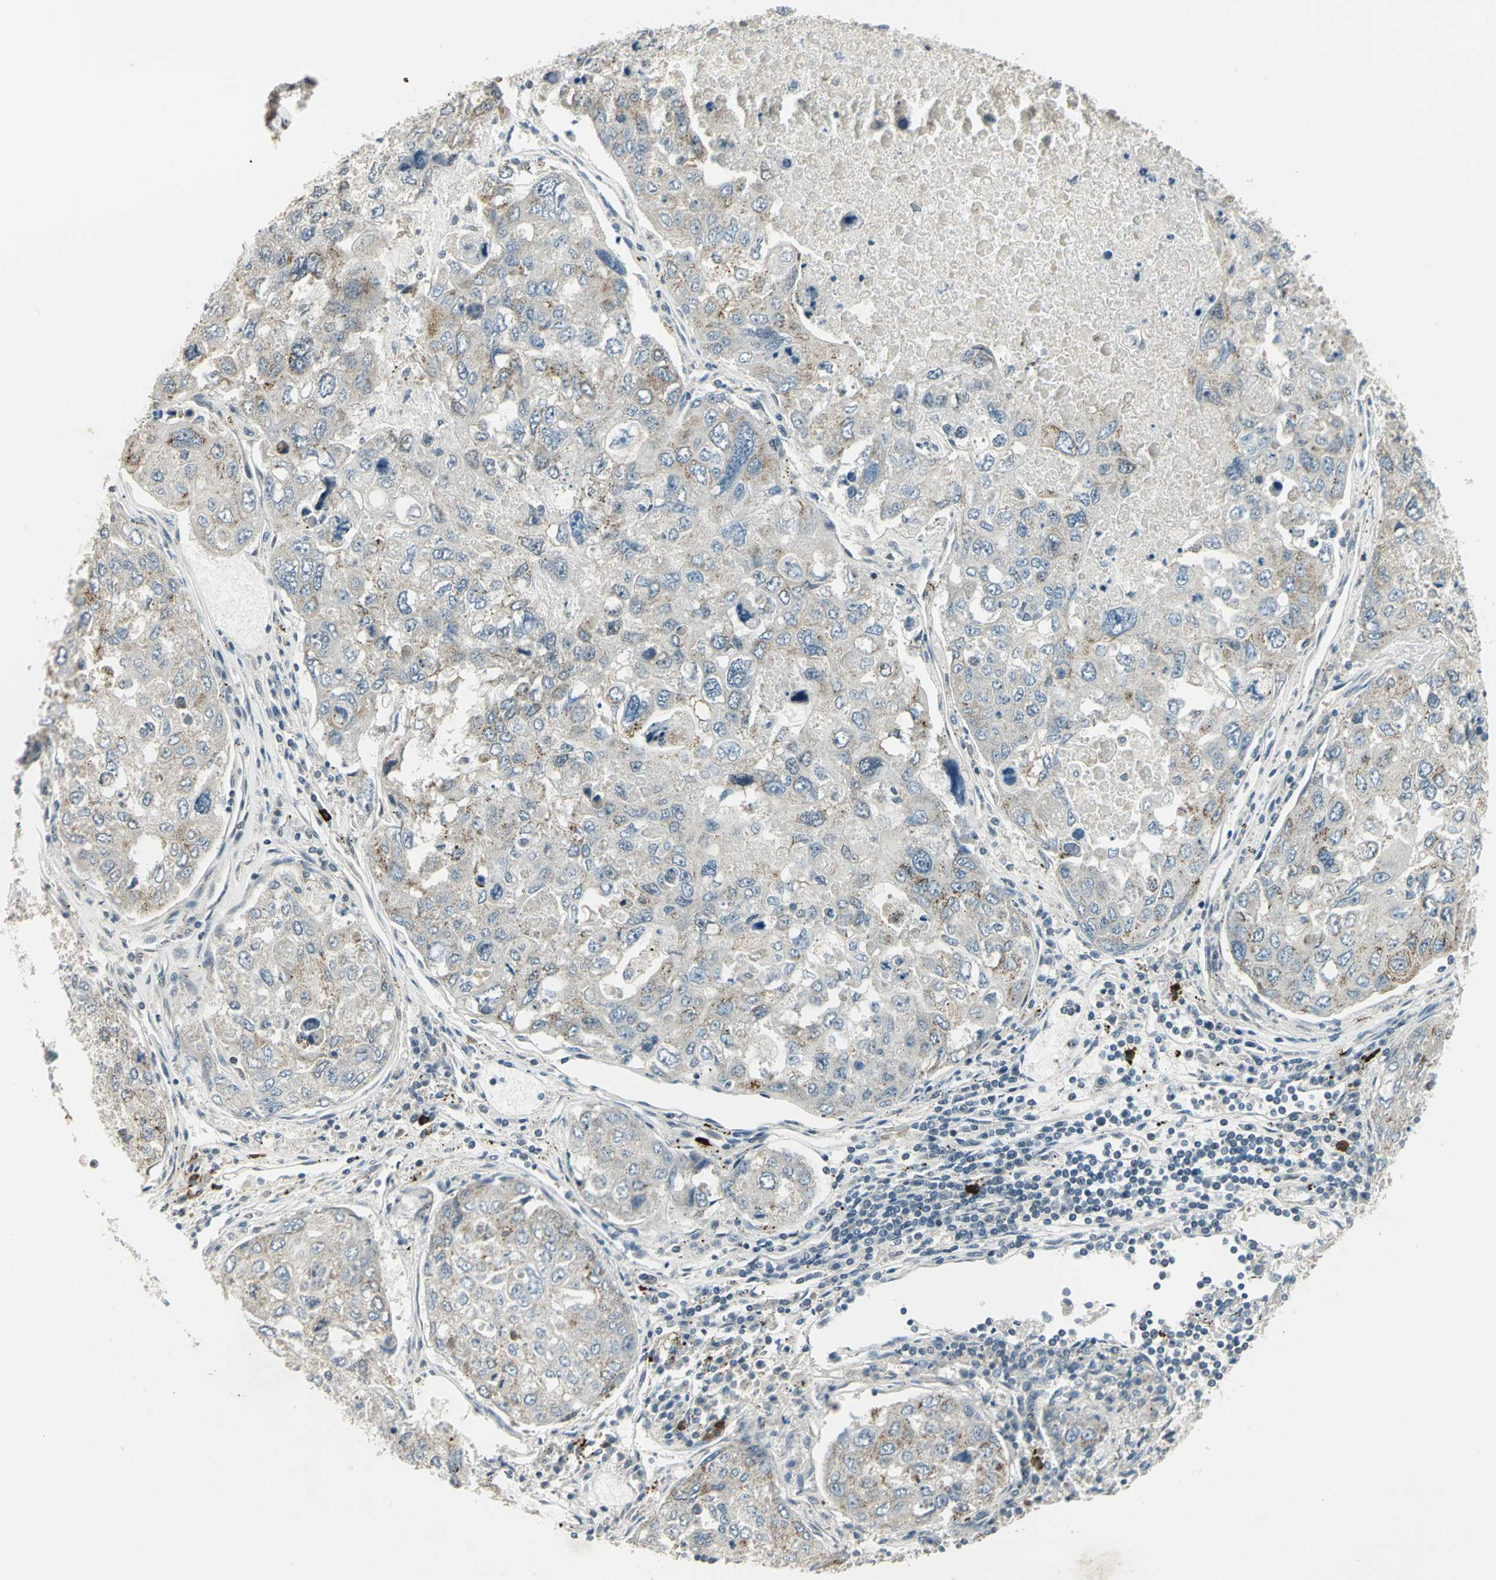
{"staining": {"intensity": "negative", "quantity": "none", "location": "none"}, "tissue": "urothelial cancer", "cell_type": "Tumor cells", "image_type": "cancer", "snomed": [{"axis": "morphology", "description": "Urothelial carcinoma, High grade"}, {"axis": "topography", "description": "Lymph node"}, {"axis": "topography", "description": "Urinary bladder"}], "caption": "Tumor cells show no significant positivity in urothelial cancer. (DAB immunohistochemistry, high magnification).", "gene": "RAD17", "patient": {"sex": "male", "age": 51}}